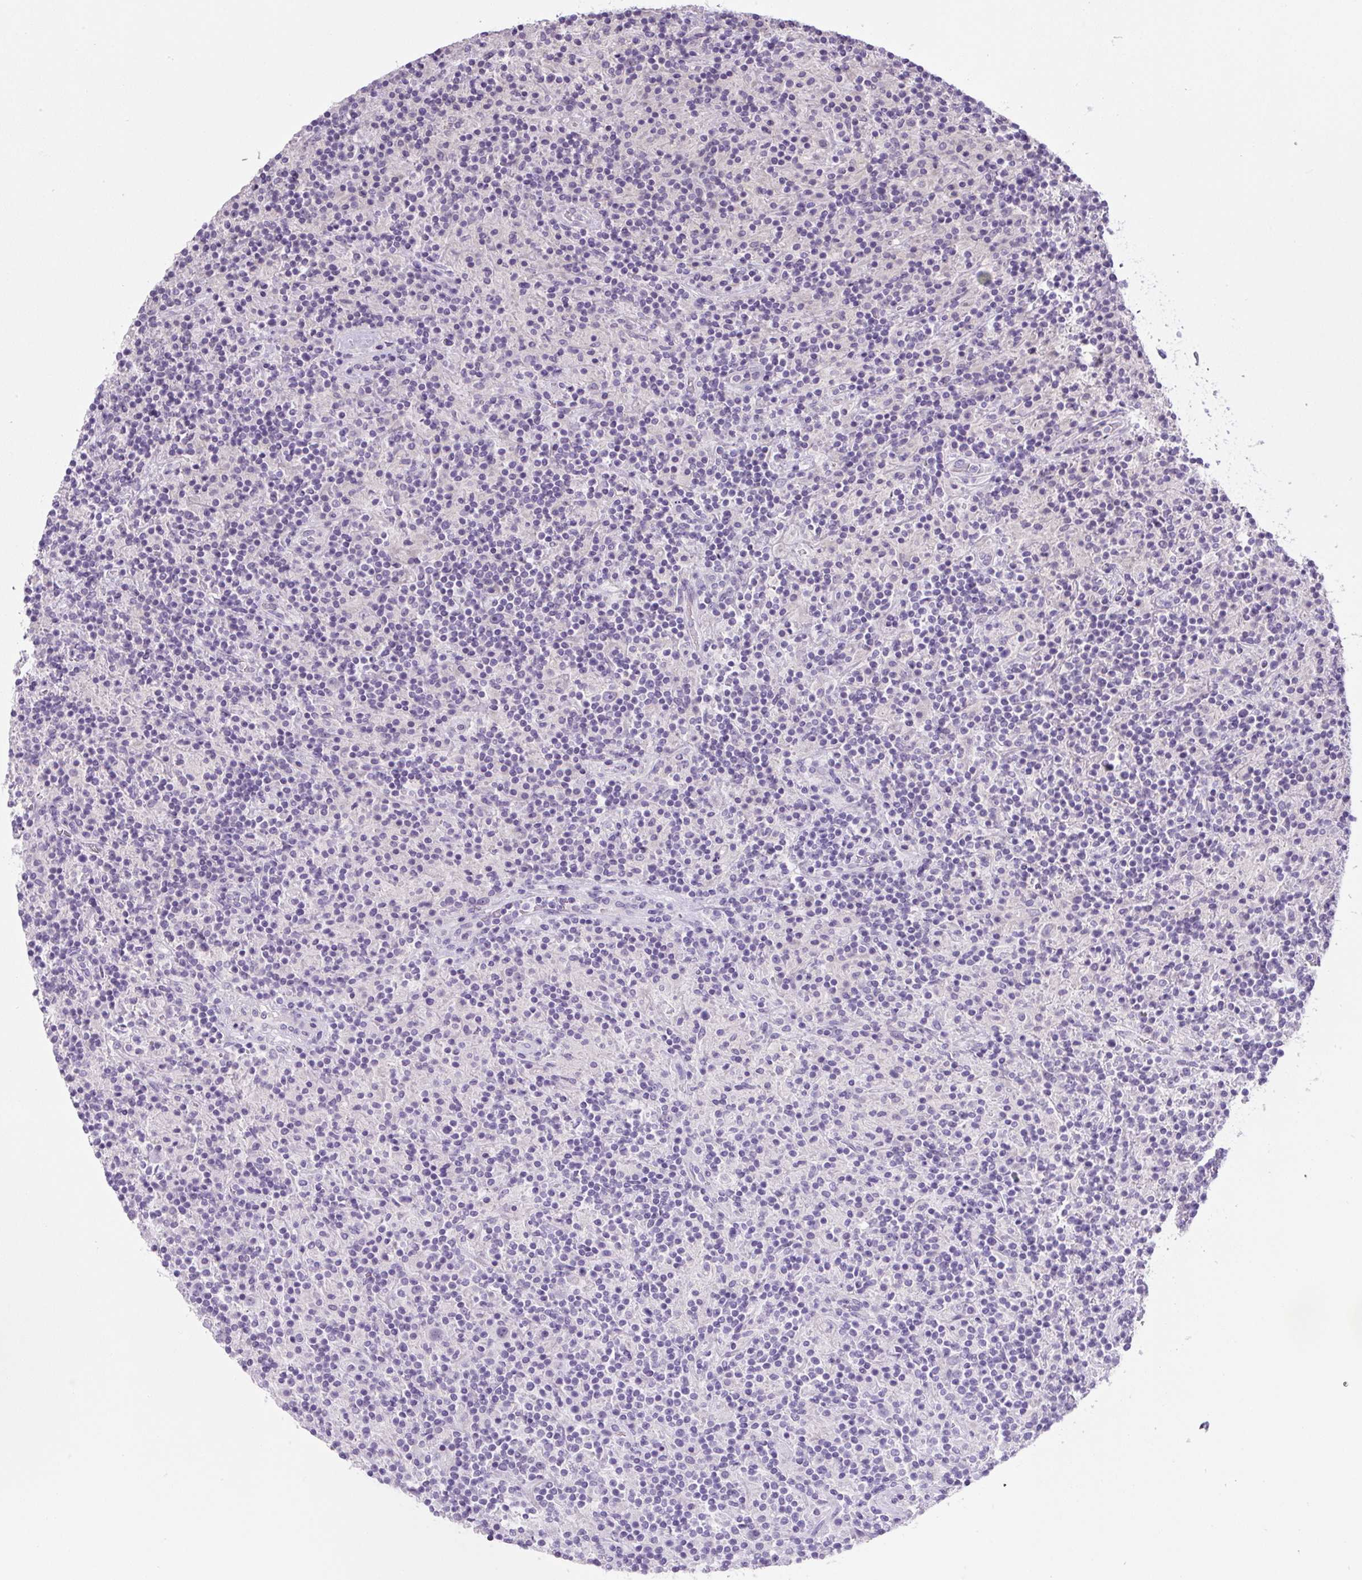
{"staining": {"intensity": "negative", "quantity": "none", "location": "none"}, "tissue": "lymphoma", "cell_type": "Tumor cells", "image_type": "cancer", "snomed": [{"axis": "morphology", "description": "Hodgkin's disease, NOS"}, {"axis": "topography", "description": "Lymph node"}], "caption": "Immunohistochemistry (IHC) histopathology image of human lymphoma stained for a protein (brown), which displays no positivity in tumor cells. (Stains: DAB immunohistochemistry (IHC) with hematoxylin counter stain, Microscopy: brightfield microscopy at high magnification).", "gene": "UBL3", "patient": {"sex": "male", "age": 70}}